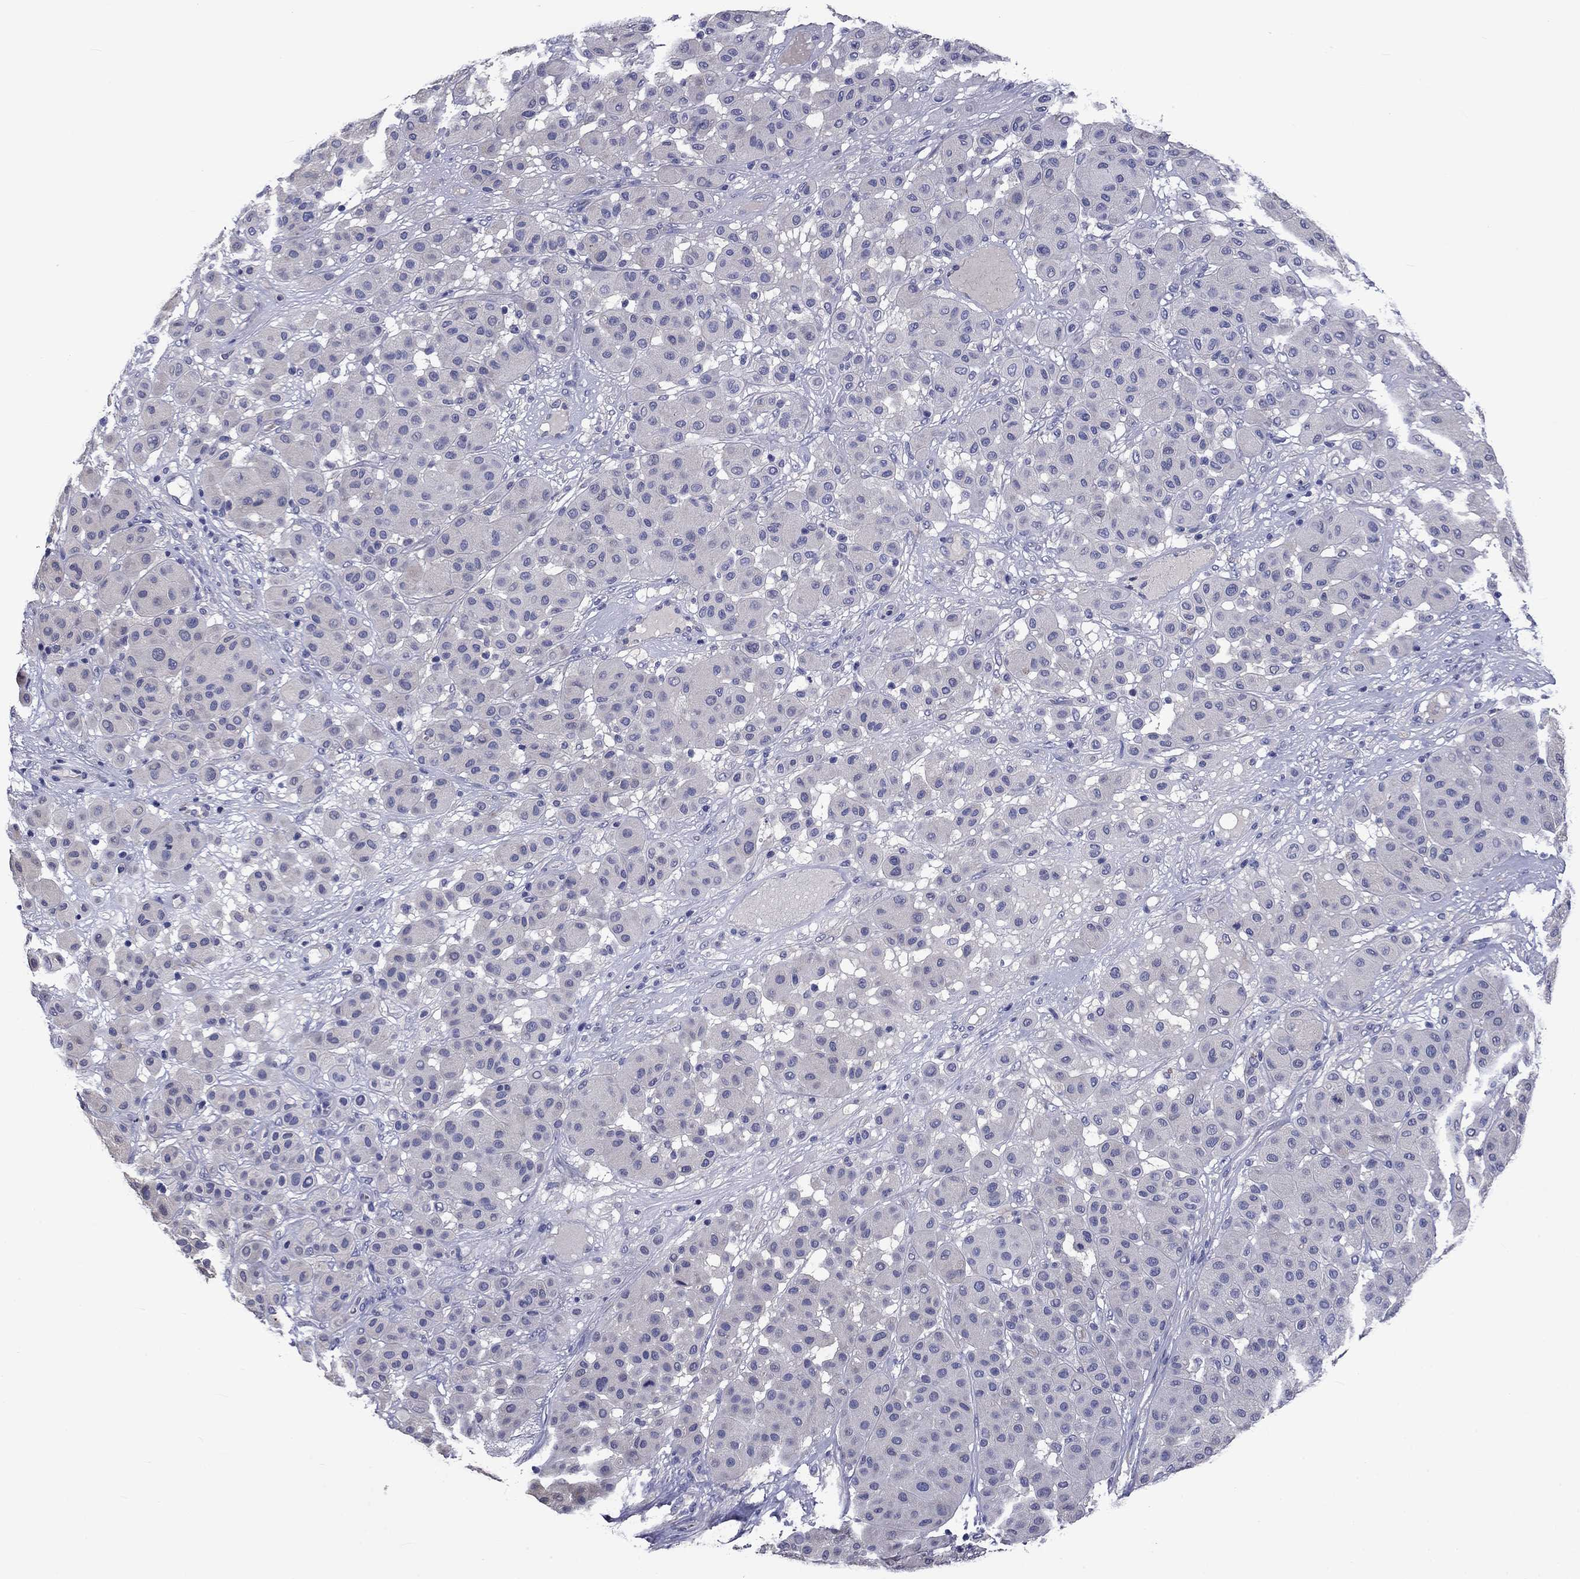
{"staining": {"intensity": "negative", "quantity": "none", "location": "none"}, "tissue": "melanoma", "cell_type": "Tumor cells", "image_type": "cancer", "snomed": [{"axis": "morphology", "description": "Malignant melanoma, Metastatic site"}, {"axis": "topography", "description": "Smooth muscle"}], "caption": "Histopathology image shows no protein staining in tumor cells of malignant melanoma (metastatic site) tissue.", "gene": "CNDP1", "patient": {"sex": "male", "age": 41}}